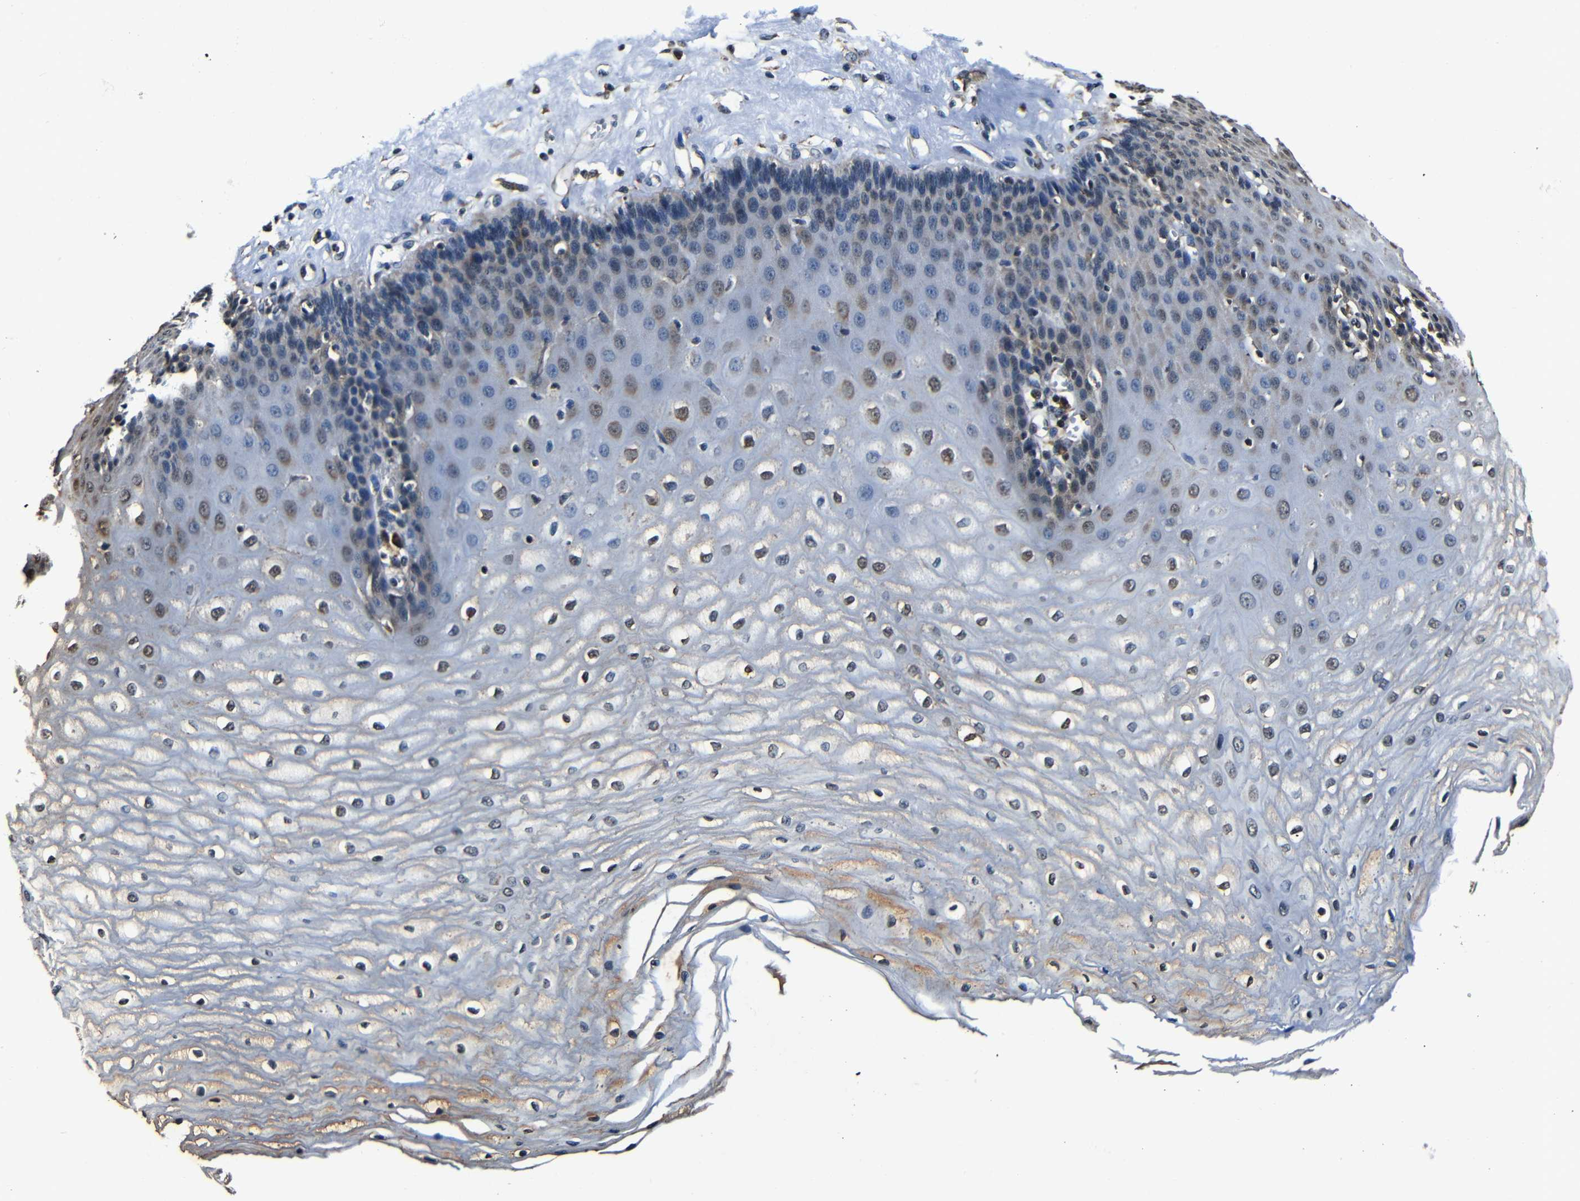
{"staining": {"intensity": "moderate", "quantity": "25%-75%", "location": "cytoplasmic/membranous,nuclear"}, "tissue": "esophagus", "cell_type": "Squamous epithelial cells", "image_type": "normal", "snomed": [{"axis": "morphology", "description": "Normal tissue, NOS"}, {"axis": "morphology", "description": "Squamous cell carcinoma, NOS"}, {"axis": "topography", "description": "Esophagus"}], "caption": "Normal esophagus displays moderate cytoplasmic/membranous,nuclear staining in about 25%-75% of squamous epithelial cells, visualized by immunohistochemistry. The staining was performed using DAB (3,3'-diaminobenzidine) to visualize the protein expression in brown, while the nuclei were stained in blue with hematoxylin (Magnification: 20x).", "gene": "NCBP3", "patient": {"sex": "male", "age": 65}}